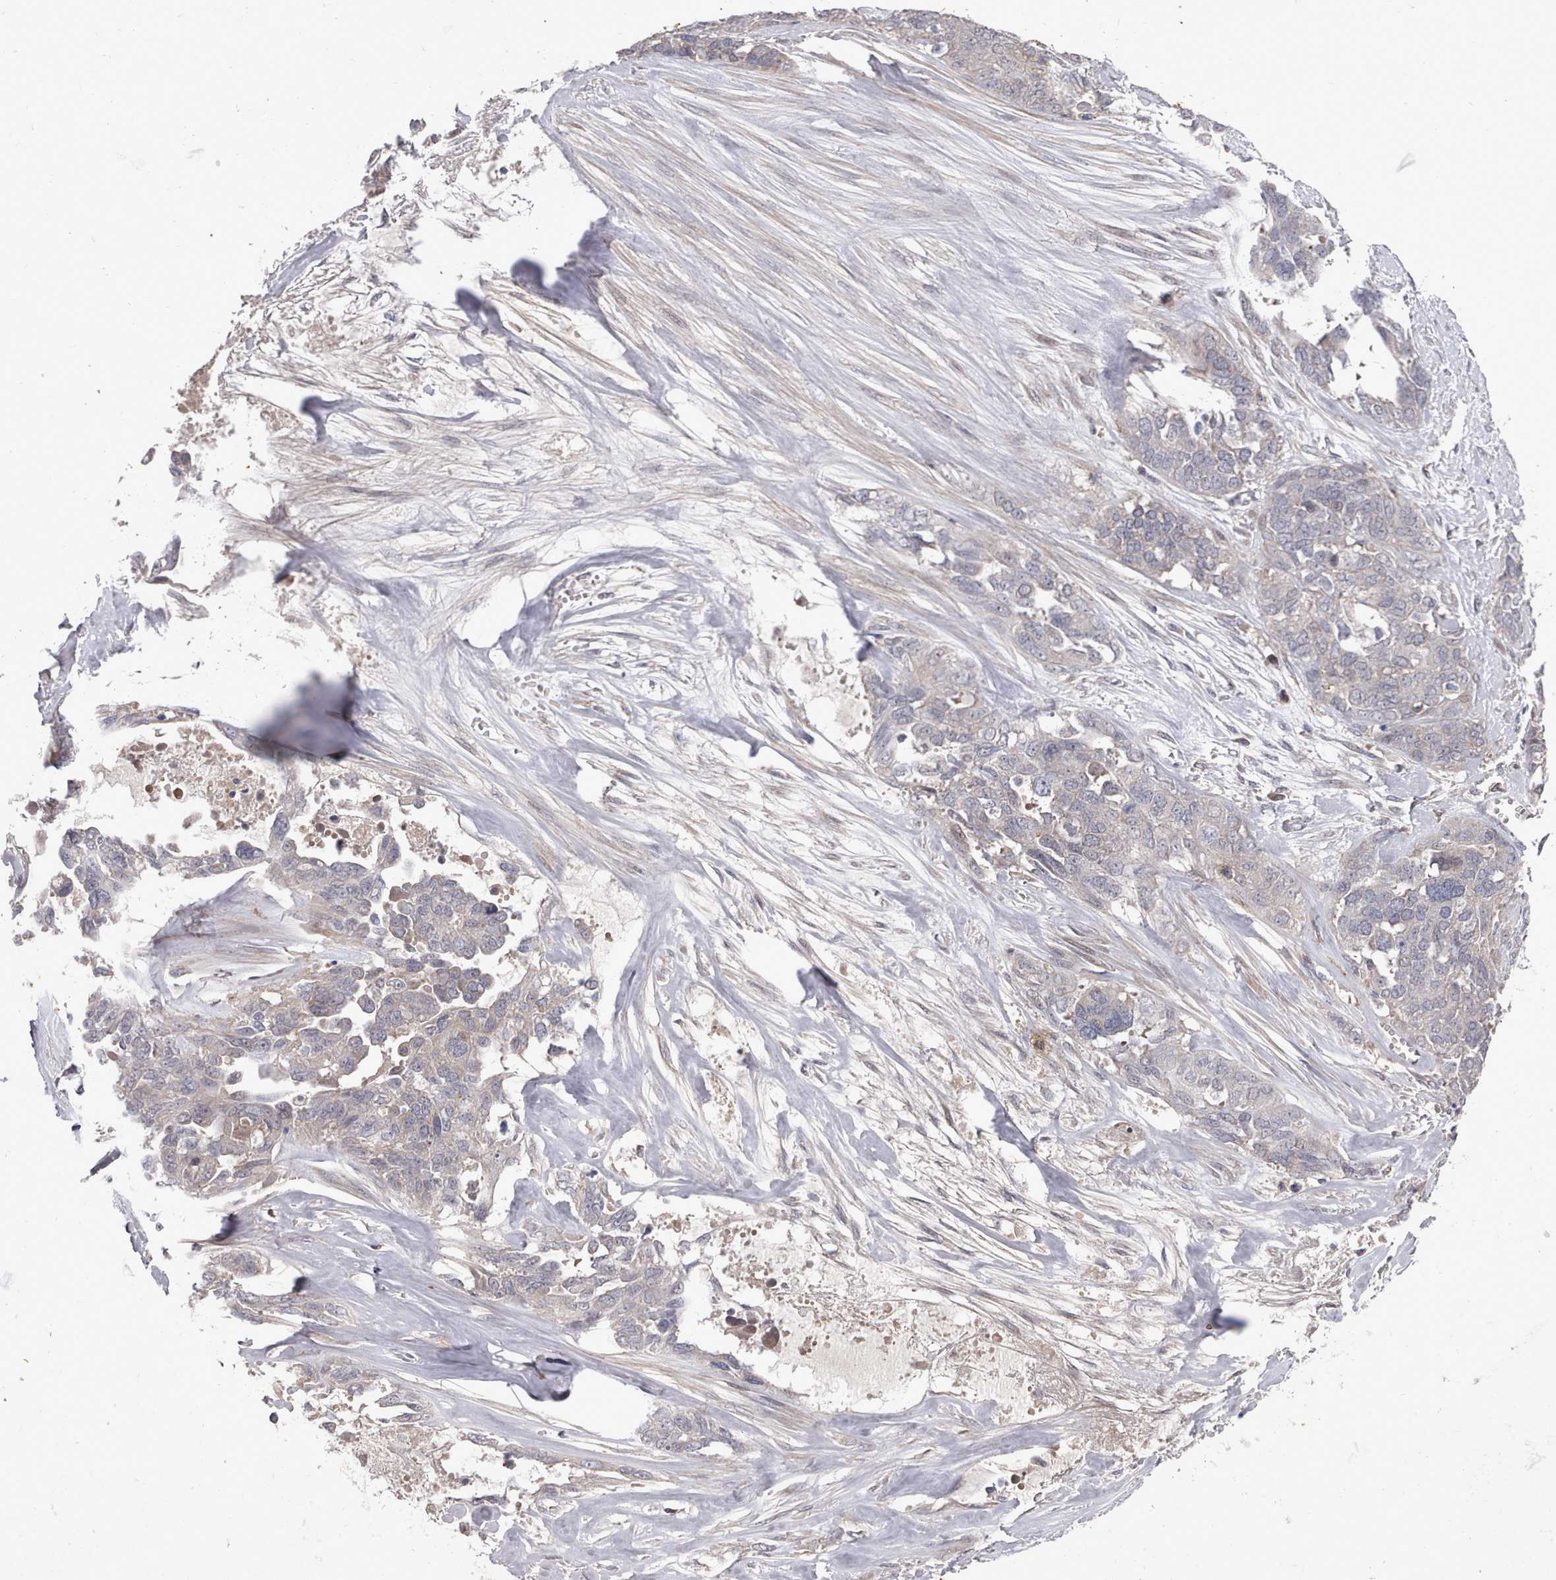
{"staining": {"intensity": "weak", "quantity": "<25%", "location": "cytoplasmic/membranous"}, "tissue": "ovarian cancer", "cell_type": "Tumor cells", "image_type": "cancer", "snomed": [{"axis": "morphology", "description": "Cystadenocarcinoma, serous, NOS"}, {"axis": "topography", "description": "Ovary"}], "caption": "Protein analysis of ovarian serous cystadenocarcinoma displays no significant expression in tumor cells.", "gene": "COL8A2", "patient": {"sex": "female", "age": 44}}